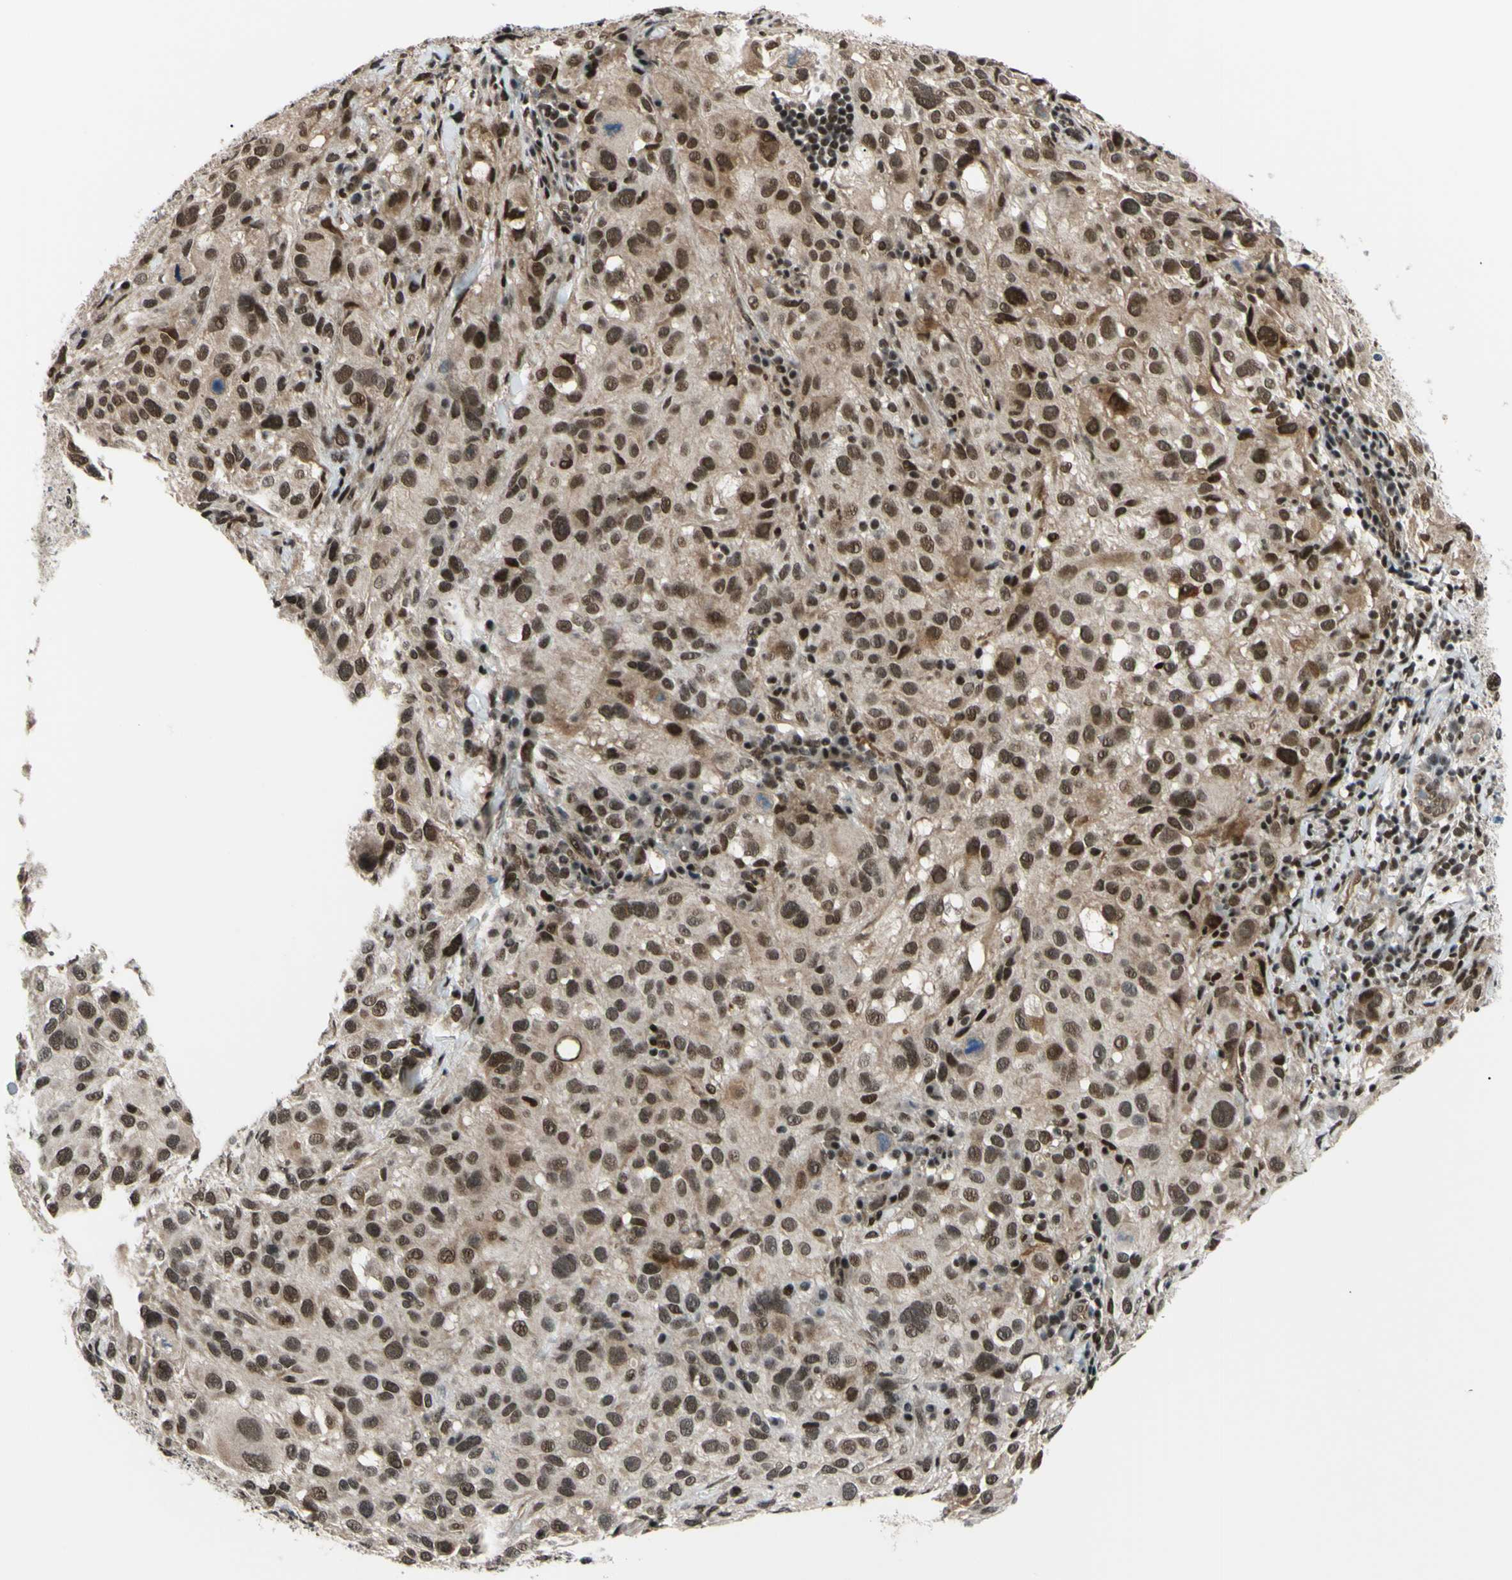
{"staining": {"intensity": "moderate", "quantity": ">75%", "location": "cytoplasmic/membranous,nuclear"}, "tissue": "melanoma", "cell_type": "Tumor cells", "image_type": "cancer", "snomed": [{"axis": "morphology", "description": "Necrosis, NOS"}, {"axis": "morphology", "description": "Malignant melanoma, NOS"}, {"axis": "topography", "description": "Skin"}], "caption": "This histopathology image exhibits malignant melanoma stained with immunohistochemistry (IHC) to label a protein in brown. The cytoplasmic/membranous and nuclear of tumor cells show moderate positivity for the protein. Nuclei are counter-stained blue.", "gene": "THAP12", "patient": {"sex": "female", "age": 87}}